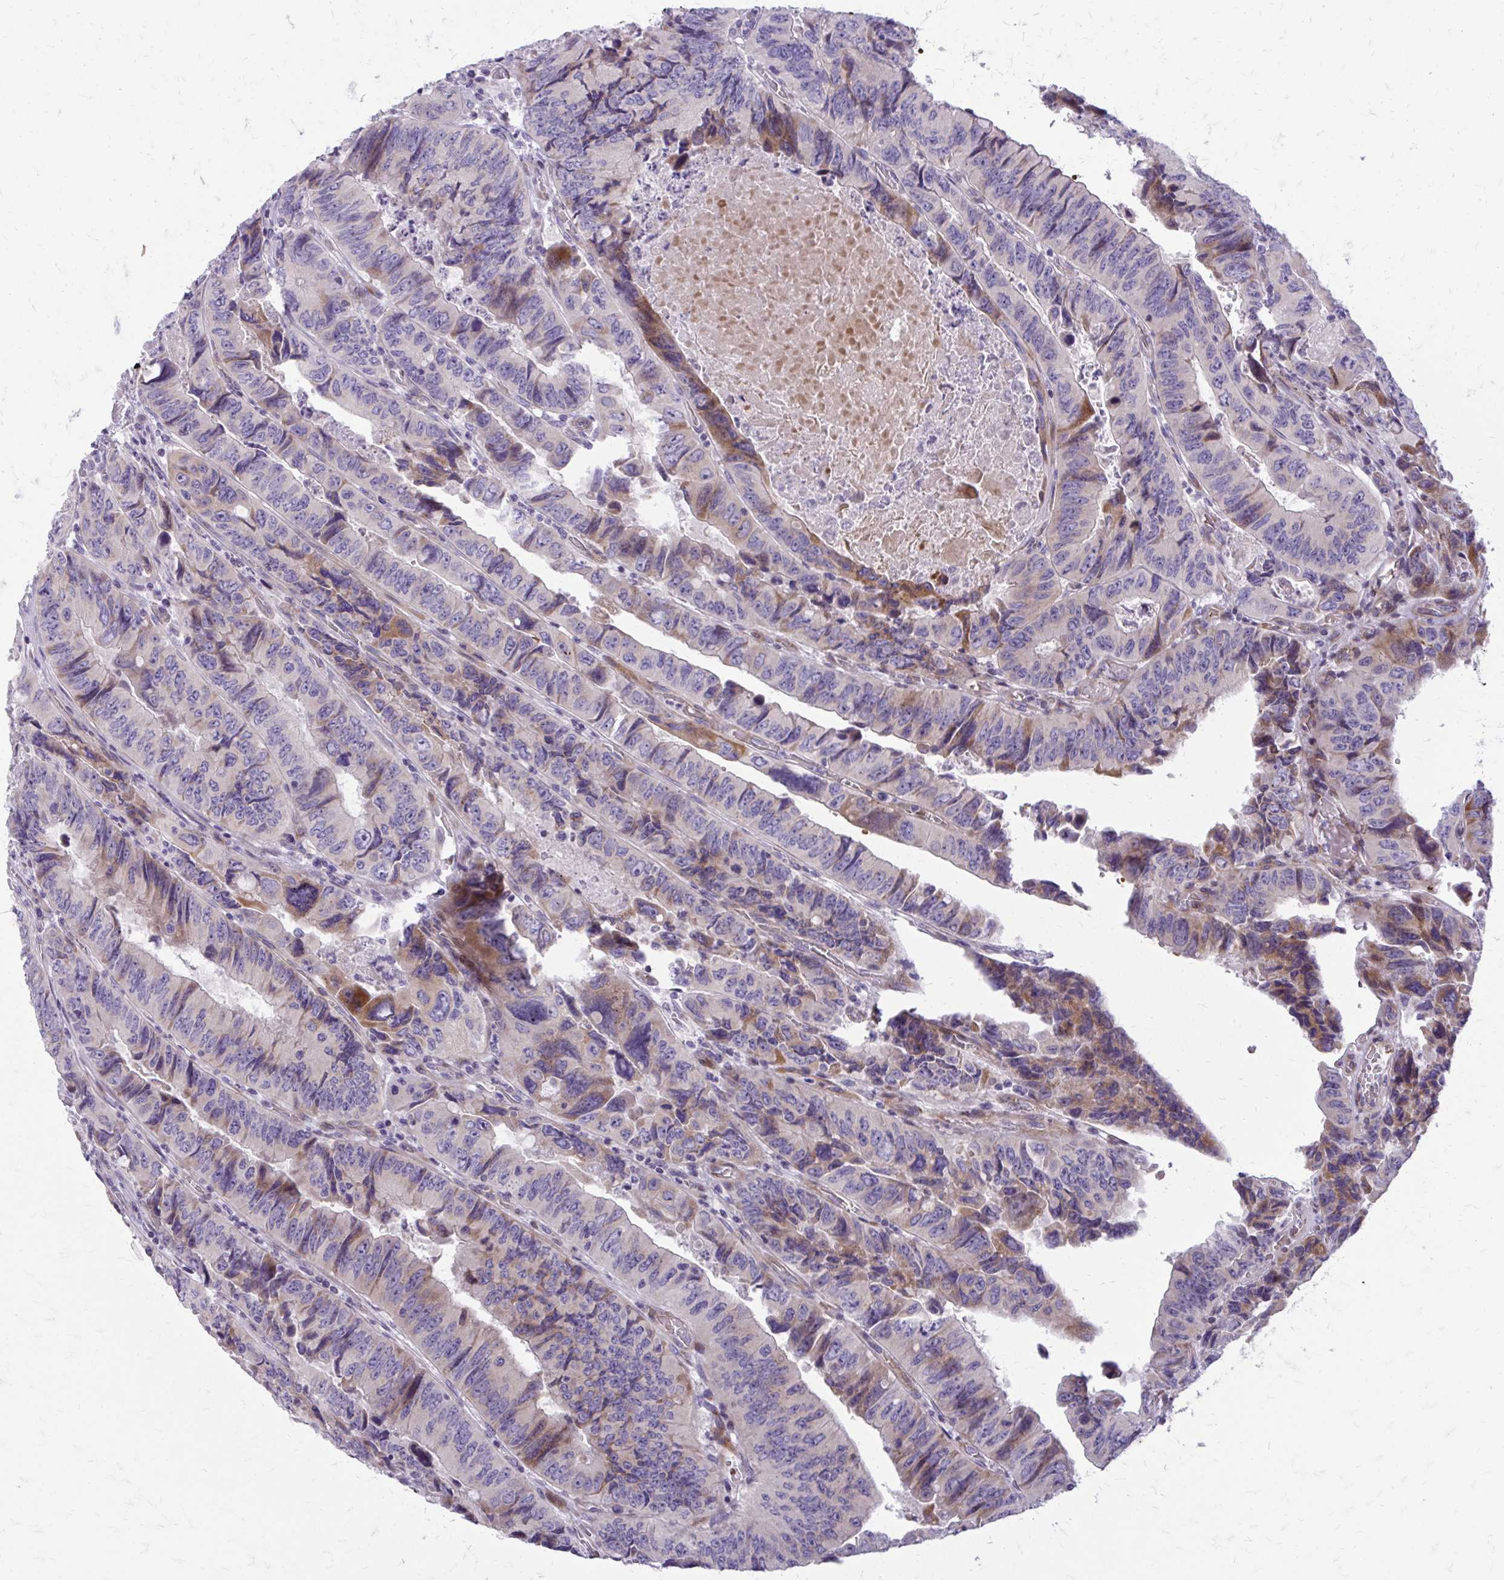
{"staining": {"intensity": "weak", "quantity": "25%-75%", "location": "cytoplasmic/membranous"}, "tissue": "colorectal cancer", "cell_type": "Tumor cells", "image_type": "cancer", "snomed": [{"axis": "morphology", "description": "Adenocarcinoma, NOS"}, {"axis": "topography", "description": "Colon"}], "caption": "A high-resolution image shows immunohistochemistry (IHC) staining of colorectal cancer (adenocarcinoma), which demonstrates weak cytoplasmic/membranous staining in approximately 25%-75% of tumor cells.", "gene": "FUNDC2", "patient": {"sex": "female", "age": 84}}